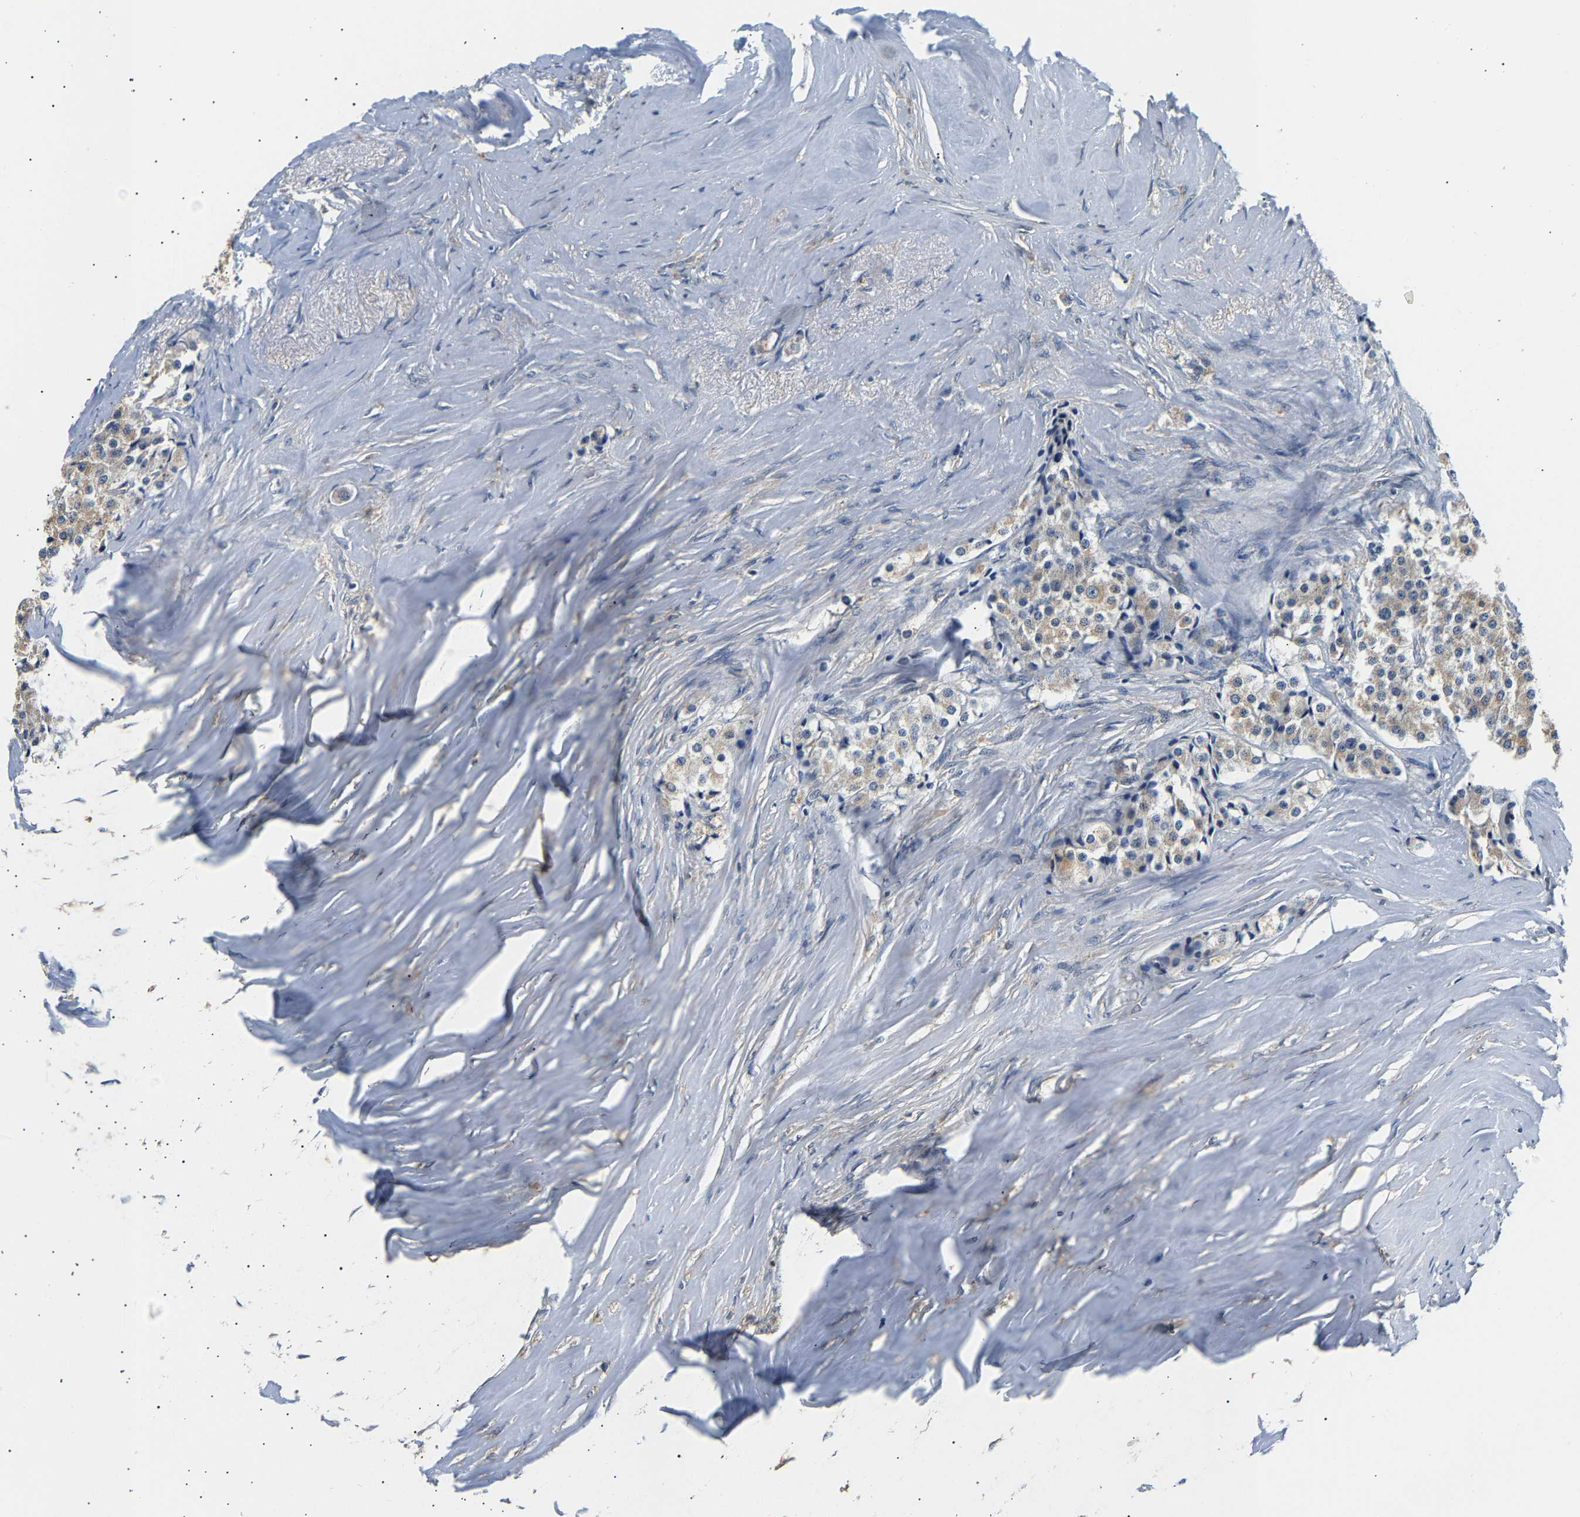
{"staining": {"intensity": "weak", "quantity": ">75%", "location": "cytoplasmic/membranous"}, "tissue": "carcinoid", "cell_type": "Tumor cells", "image_type": "cancer", "snomed": [{"axis": "morphology", "description": "Carcinoid, malignant, NOS"}, {"axis": "topography", "description": "Colon"}], "caption": "An image showing weak cytoplasmic/membranous positivity in about >75% of tumor cells in malignant carcinoid, as visualized by brown immunohistochemical staining.", "gene": "PPID", "patient": {"sex": "female", "age": 52}}